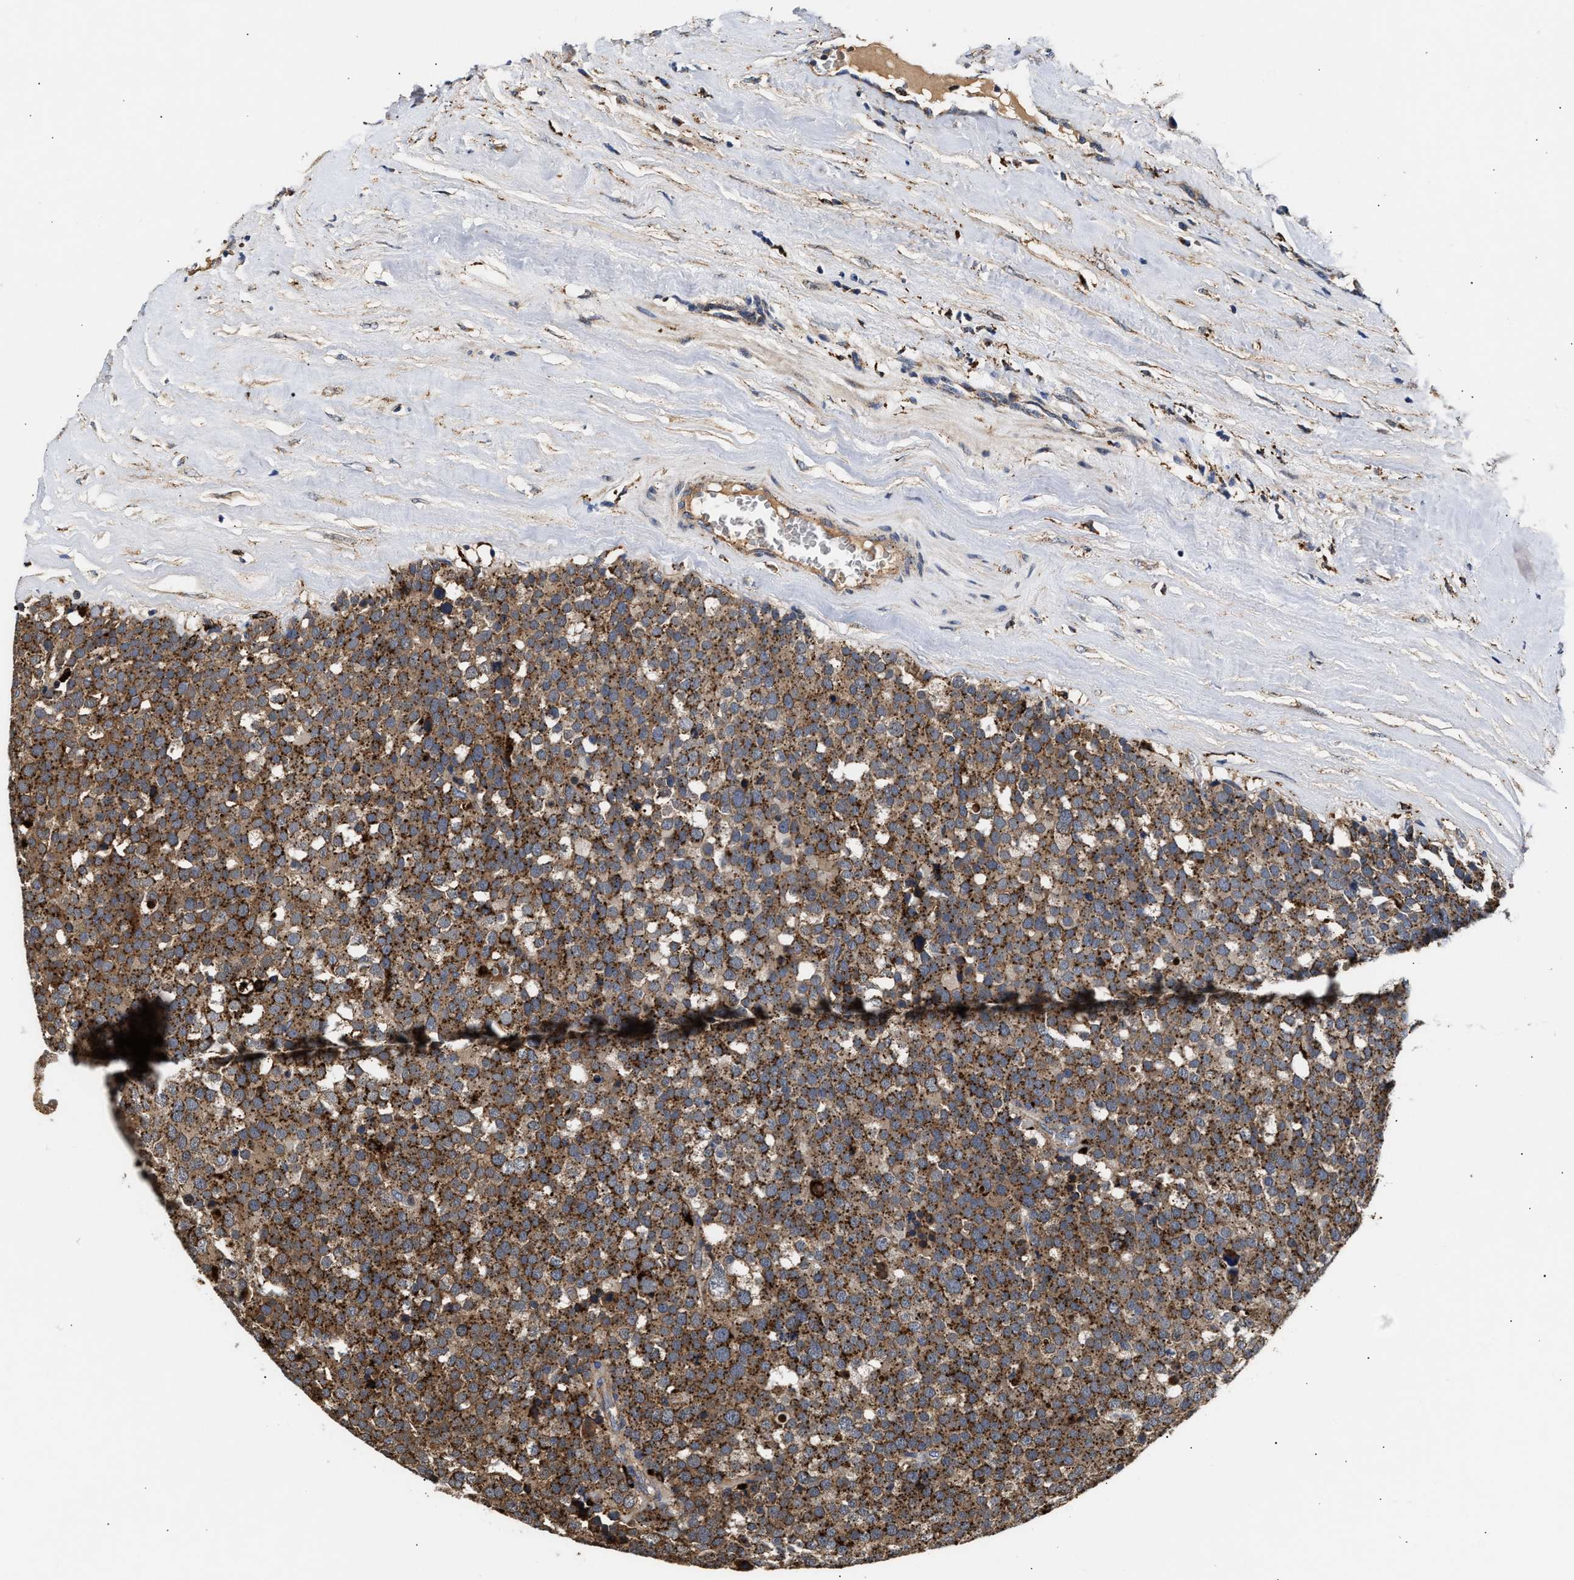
{"staining": {"intensity": "moderate", "quantity": ">75%", "location": "cytoplasmic/membranous"}, "tissue": "testis cancer", "cell_type": "Tumor cells", "image_type": "cancer", "snomed": [{"axis": "morphology", "description": "Normal tissue, NOS"}, {"axis": "morphology", "description": "Seminoma, NOS"}, {"axis": "topography", "description": "Testis"}], "caption": "Seminoma (testis) stained for a protein reveals moderate cytoplasmic/membranous positivity in tumor cells.", "gene": "CCDC146", "patient": {"sex": "male", "age": 71}}